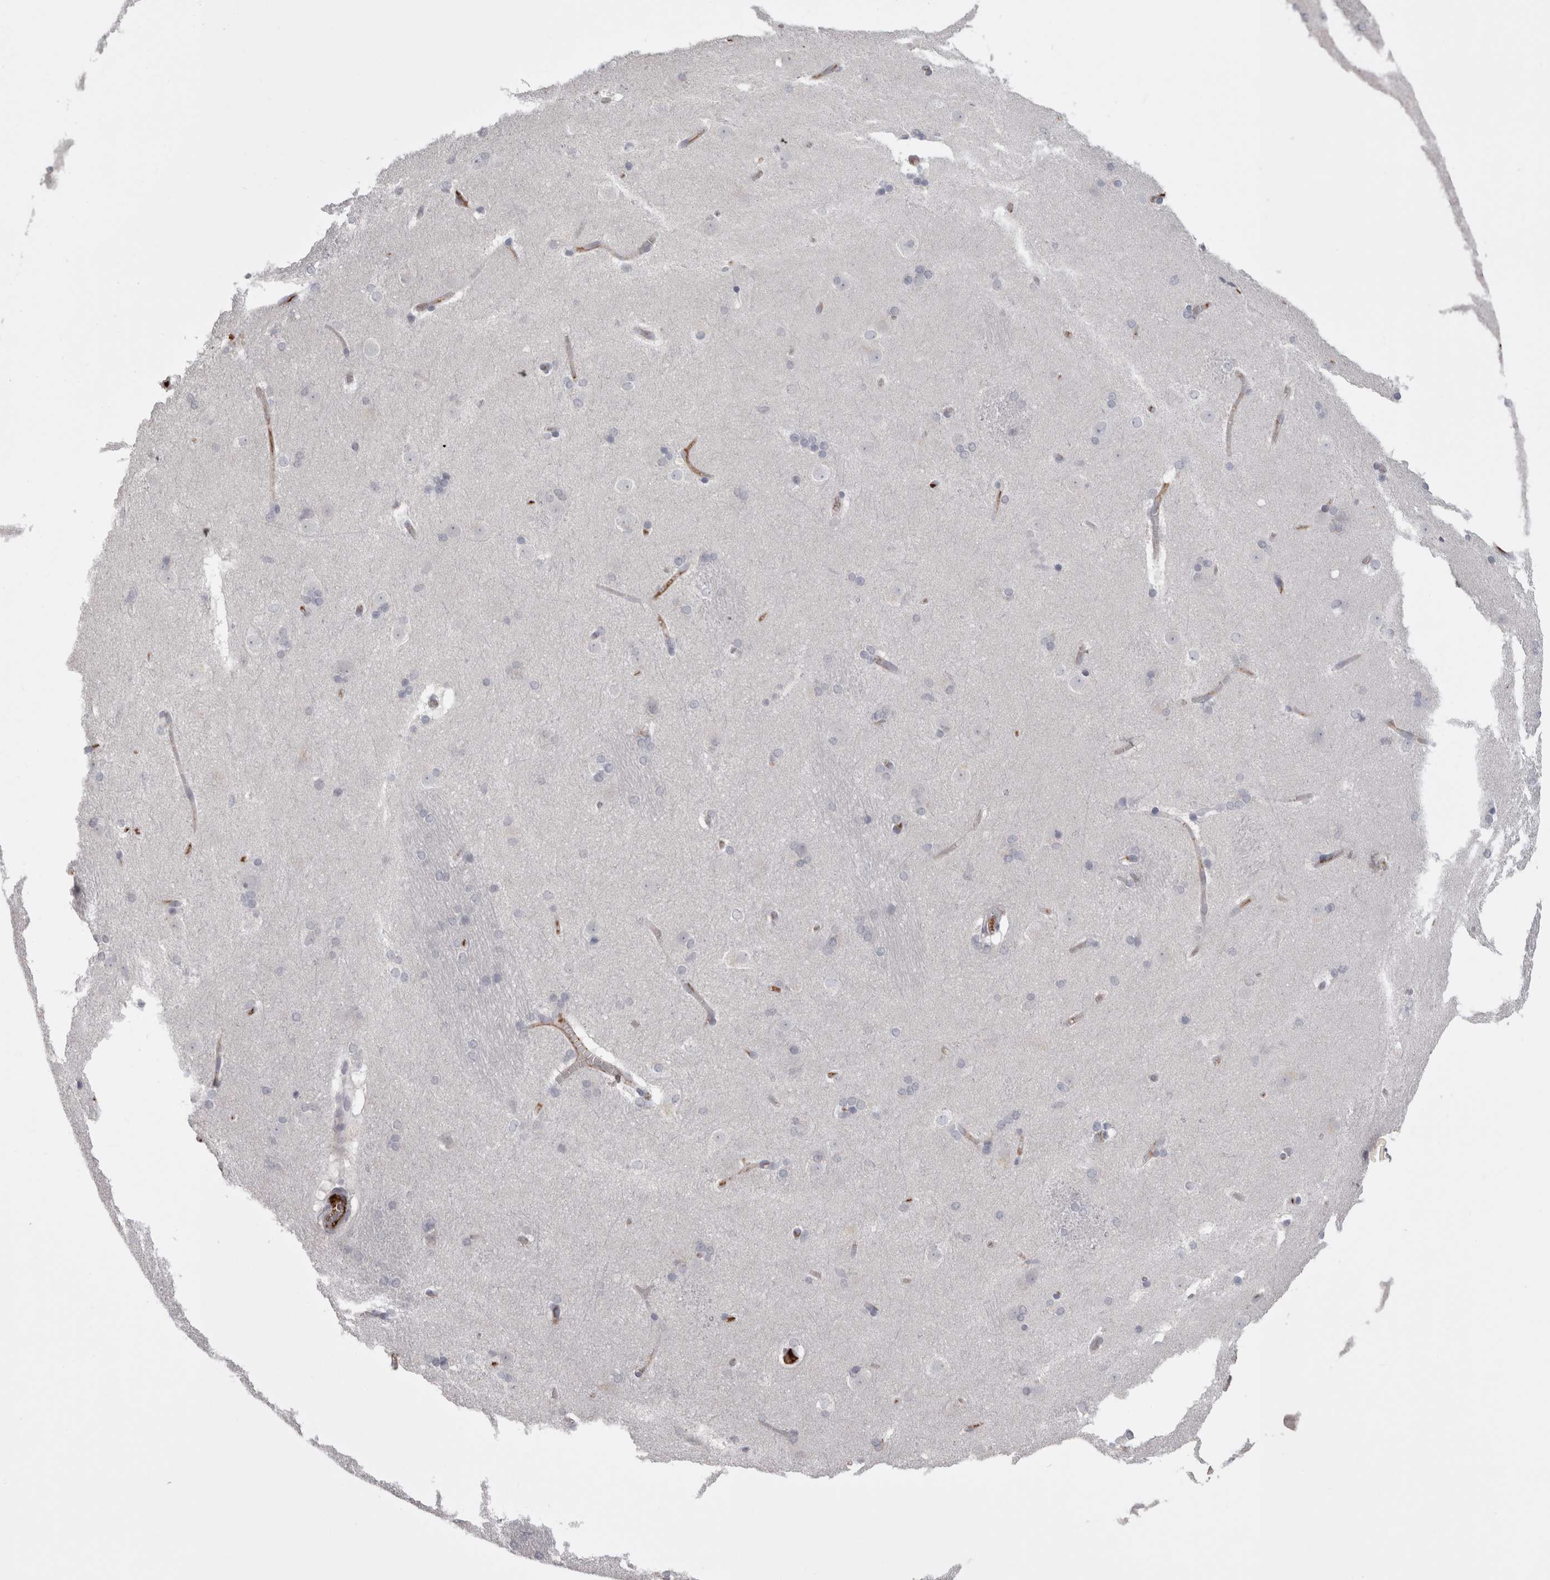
{"staining": {"intensity": "weak", "quantity": "<25%", "location": "cytoplasmic/membranous"}, "tissue": "caudate", "cell_type": "Glial cells", "image_type": "normal", "snomed": [{"axis": "morphology", "description": "Normal tissue, NOS"}, {"axis": "topography", "description": "Lateral ventricle wall"}], "caption": "DAB immunohistochemical staining of normal human caudate exhibits no significant staining in glial cells.", "gene": "SAA4", "patient": {"sex": "female", "age": 19}}